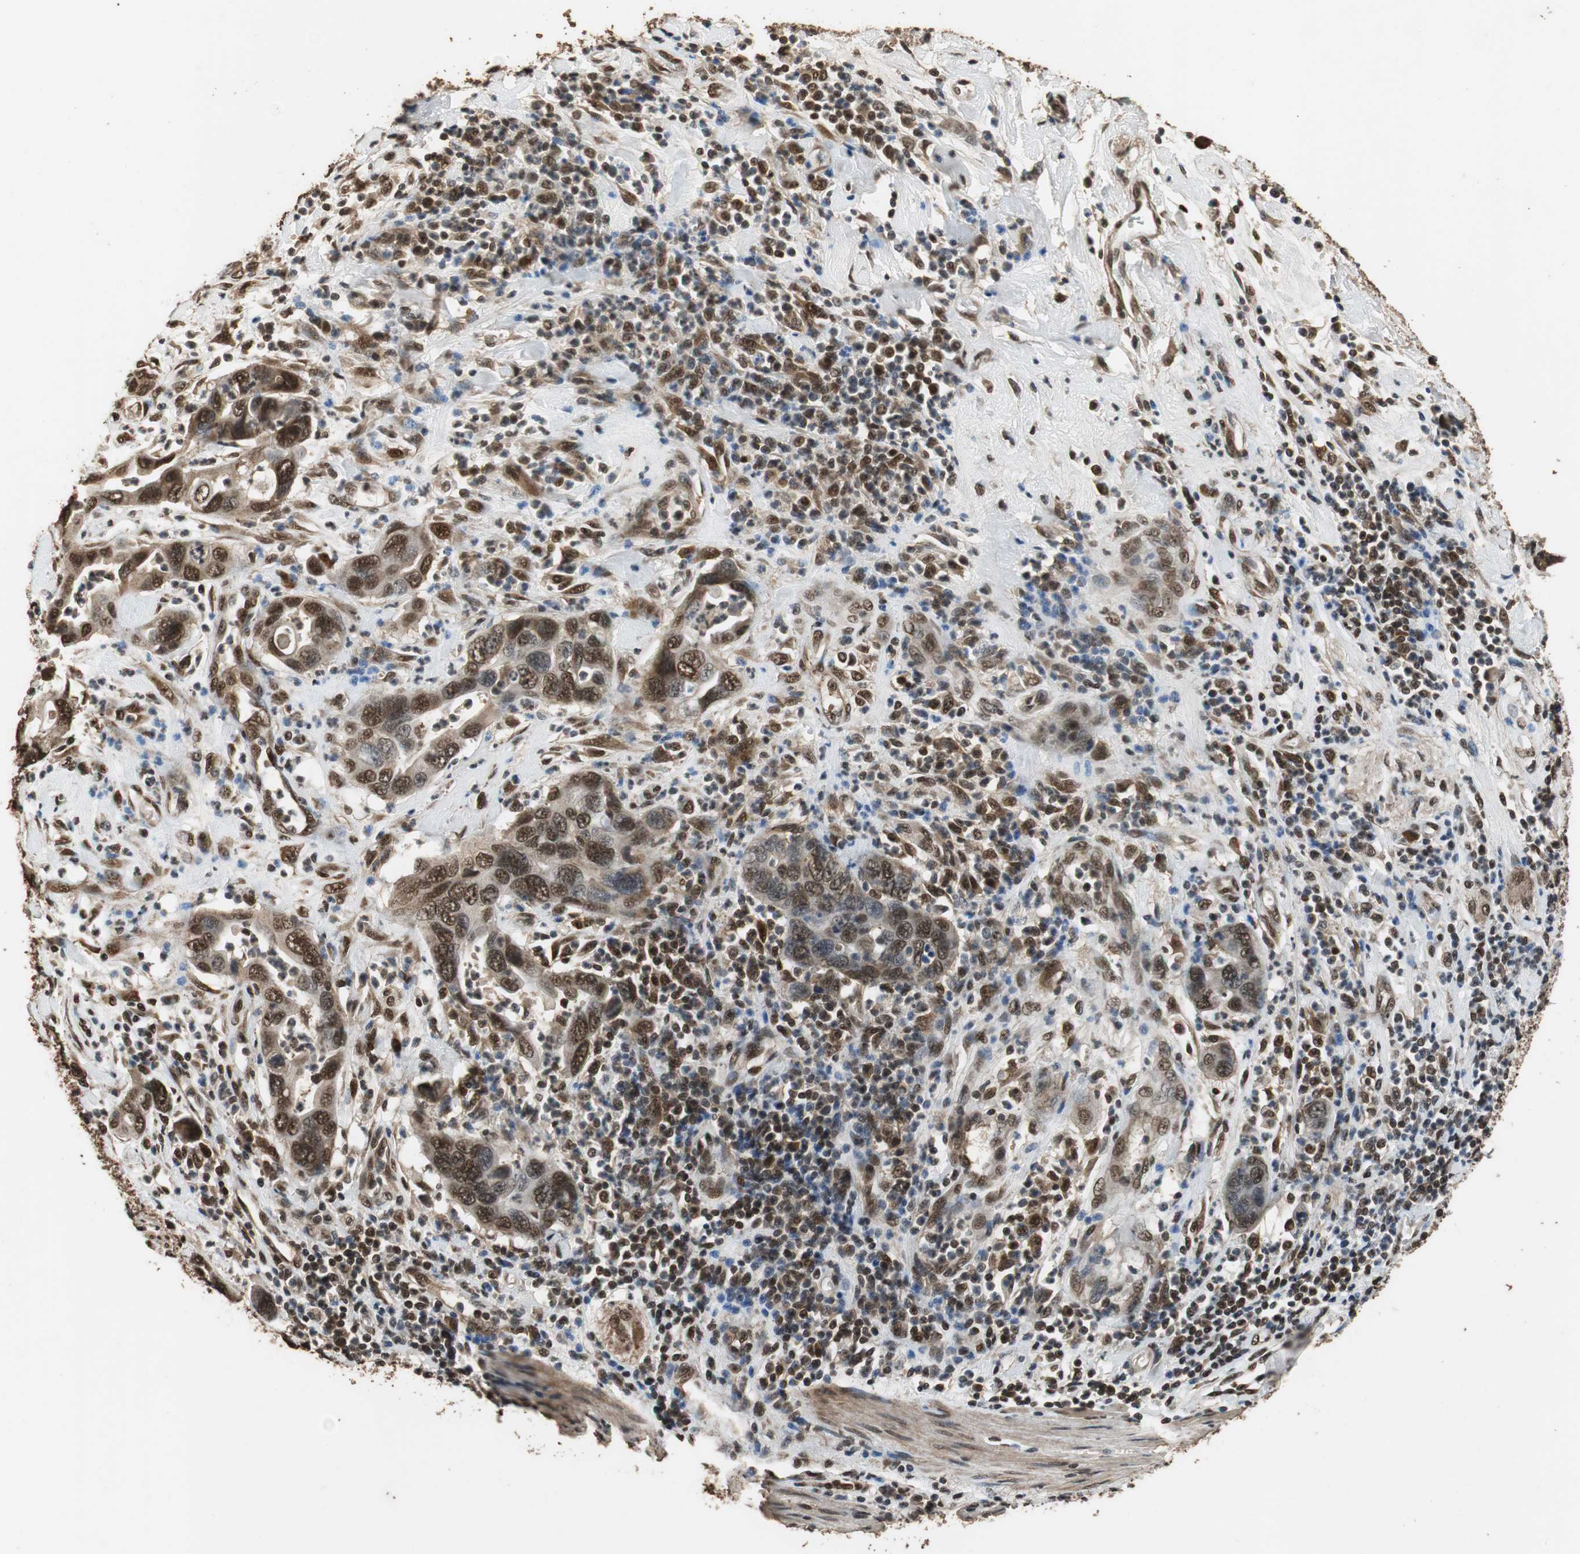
{"staining": {"intensity": "strong", "quantity": ">75%", "location": "cytoplasmic/membranous,nuclear"}, "tissue": "pancreatic cancer", "cell_type": "Tumor cells", "image_type": "cancer", "snomed": [{"axis": "morphology", "description": "Adenocarcinoma, NOS"}, {"axis": "topography", "description": "Pancreas"}], "caption": "This photomicrograph shows immunohistochemistry (IHC) staining of human adenocarcinoma (pancreatic), with high strong cytoplasmic/membranous and nuclear expression in about >75% of tumor cells.", "gene": "ZNF18", "patient": {"sex": "female", "age": 71}}